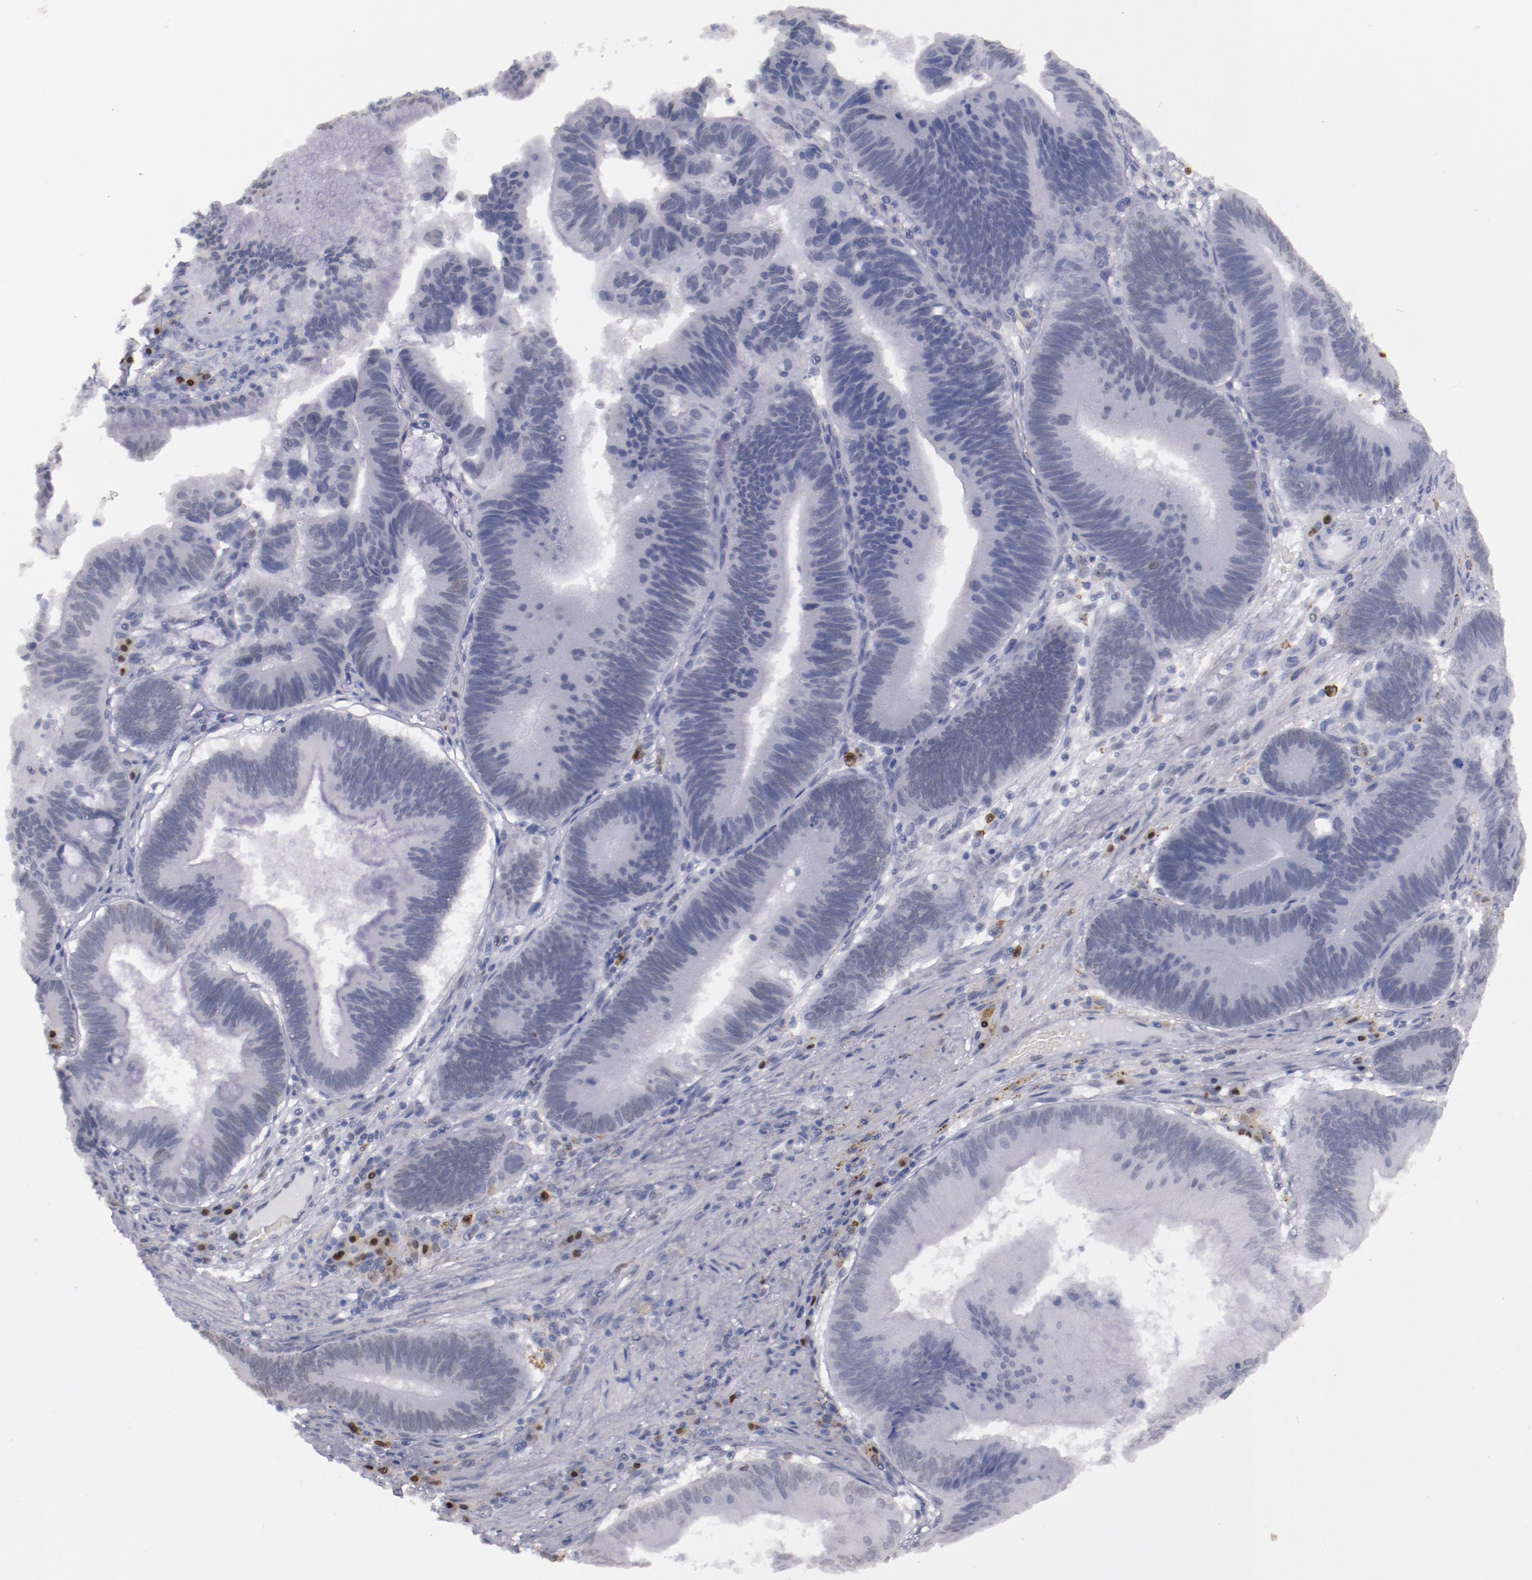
{"staining": {"intensity": "negative", "quantity": "none", "location": "none"}, "tissue": "pancreatic cancer", "cell_type": "Tumor cells", "image_type": "cancer", "snomed": [{"axis": "morphology", "description": "Adenocarcinoma, NOS"}, {"axis": "topography", "description": "Pancreas"}], "caption": "Tumor cells are negative for protein expression in human adenocarcinoma (pancreatic).", "gene": "IRF4", "patient": {"sex": "male", "age": 82}}